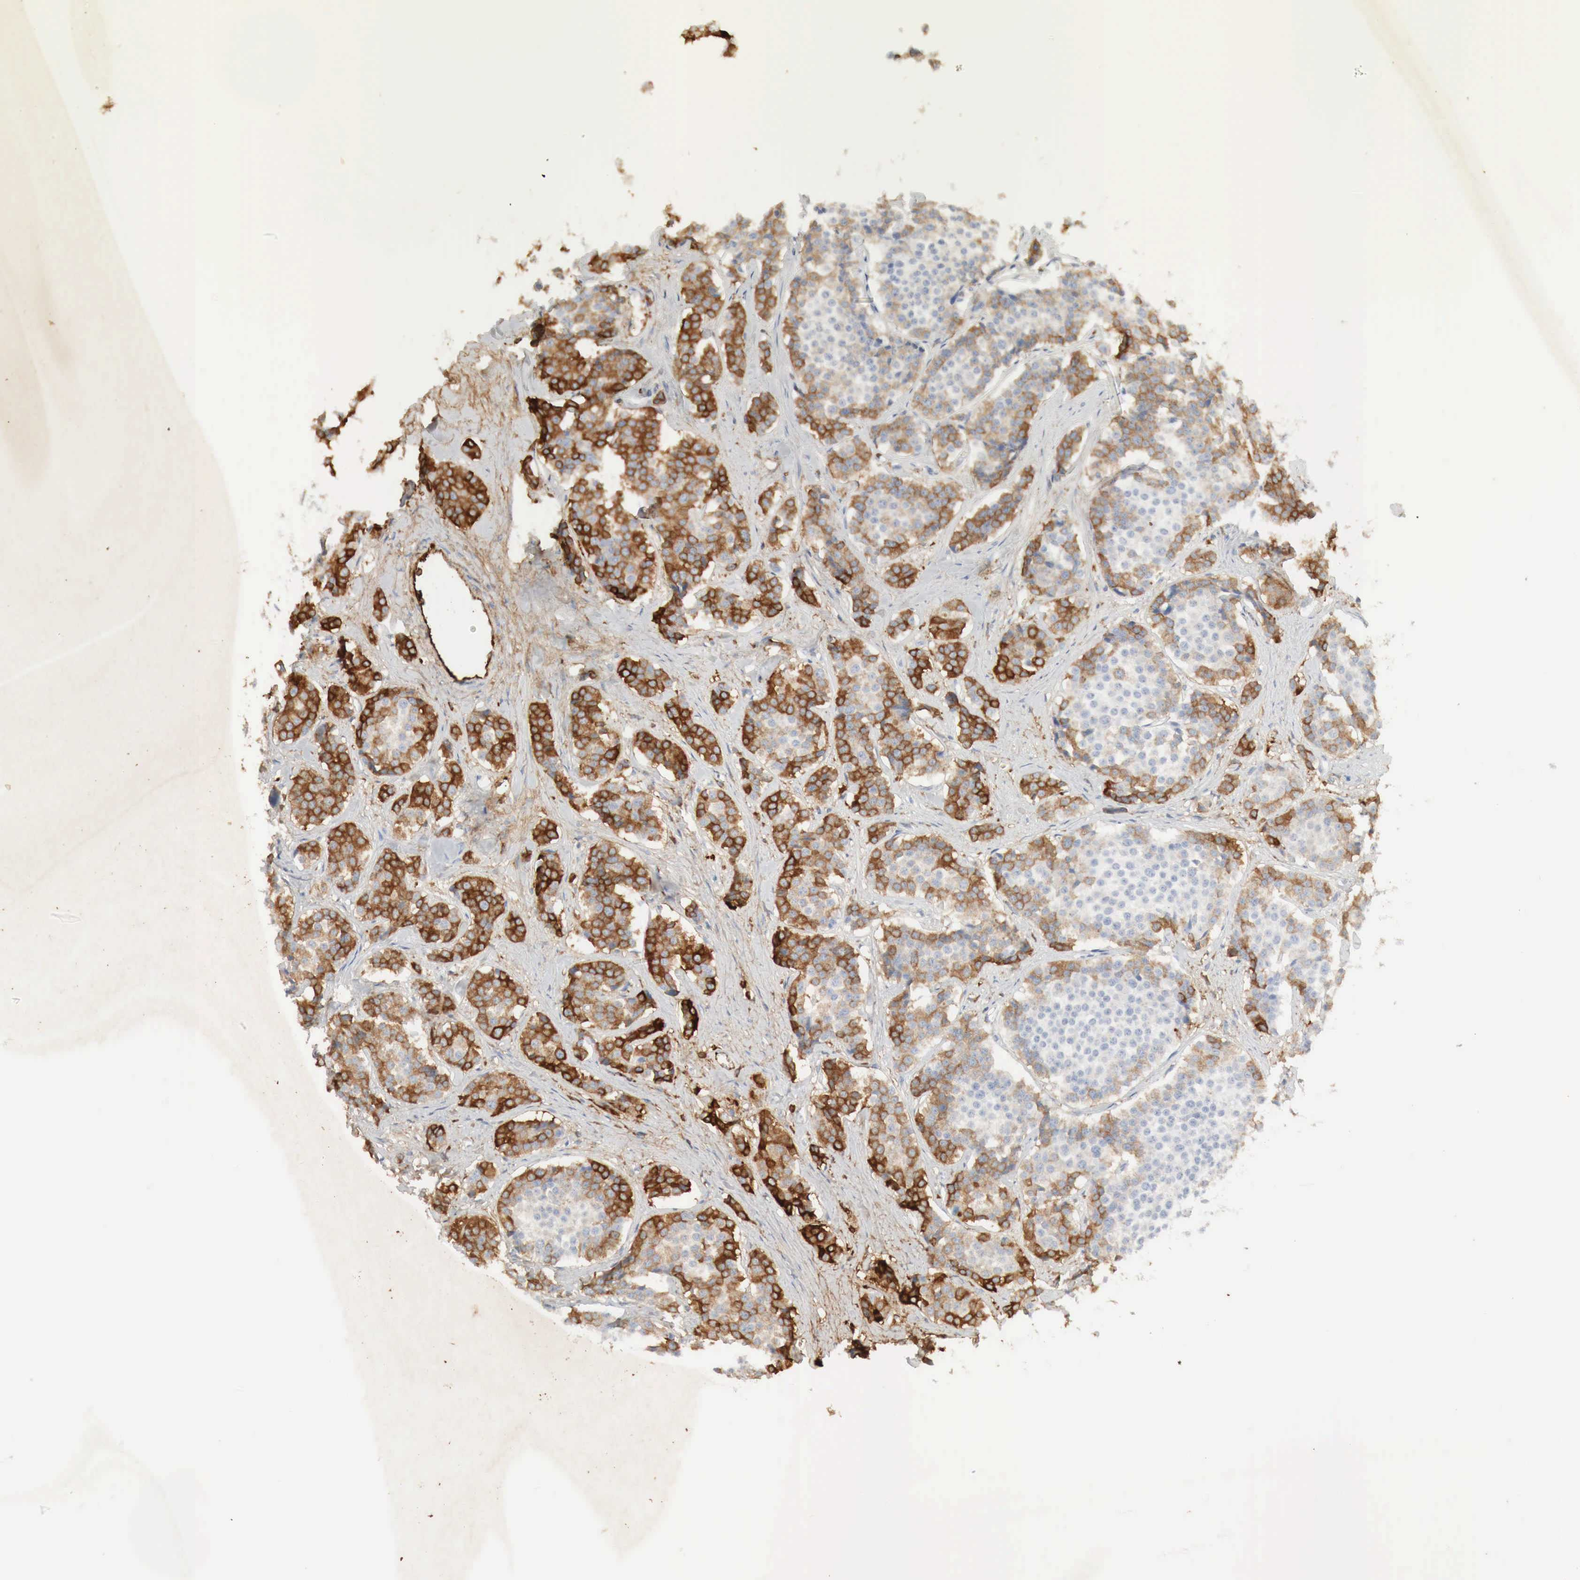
{"staining": {"intensity": "moderate", "quantity": ">75%", "location": "cytoplasmic/membranous"}, "tissue": "carcinoid", "cell_type": "Tumor cells", "image_type": "cancer", "snomed": [{"axis": "morphology", "description": "Carcinoid, malignant, NOS"}, {"axis": "topography", "description": "Small intestine"}], "caption": "An image of carcinoid stained for a protein displays moderate cytoplasmic/membranous brown staining in tumor cells.", "gene": "IGLC3", "patient": {"sex": "male", "age": 60}}